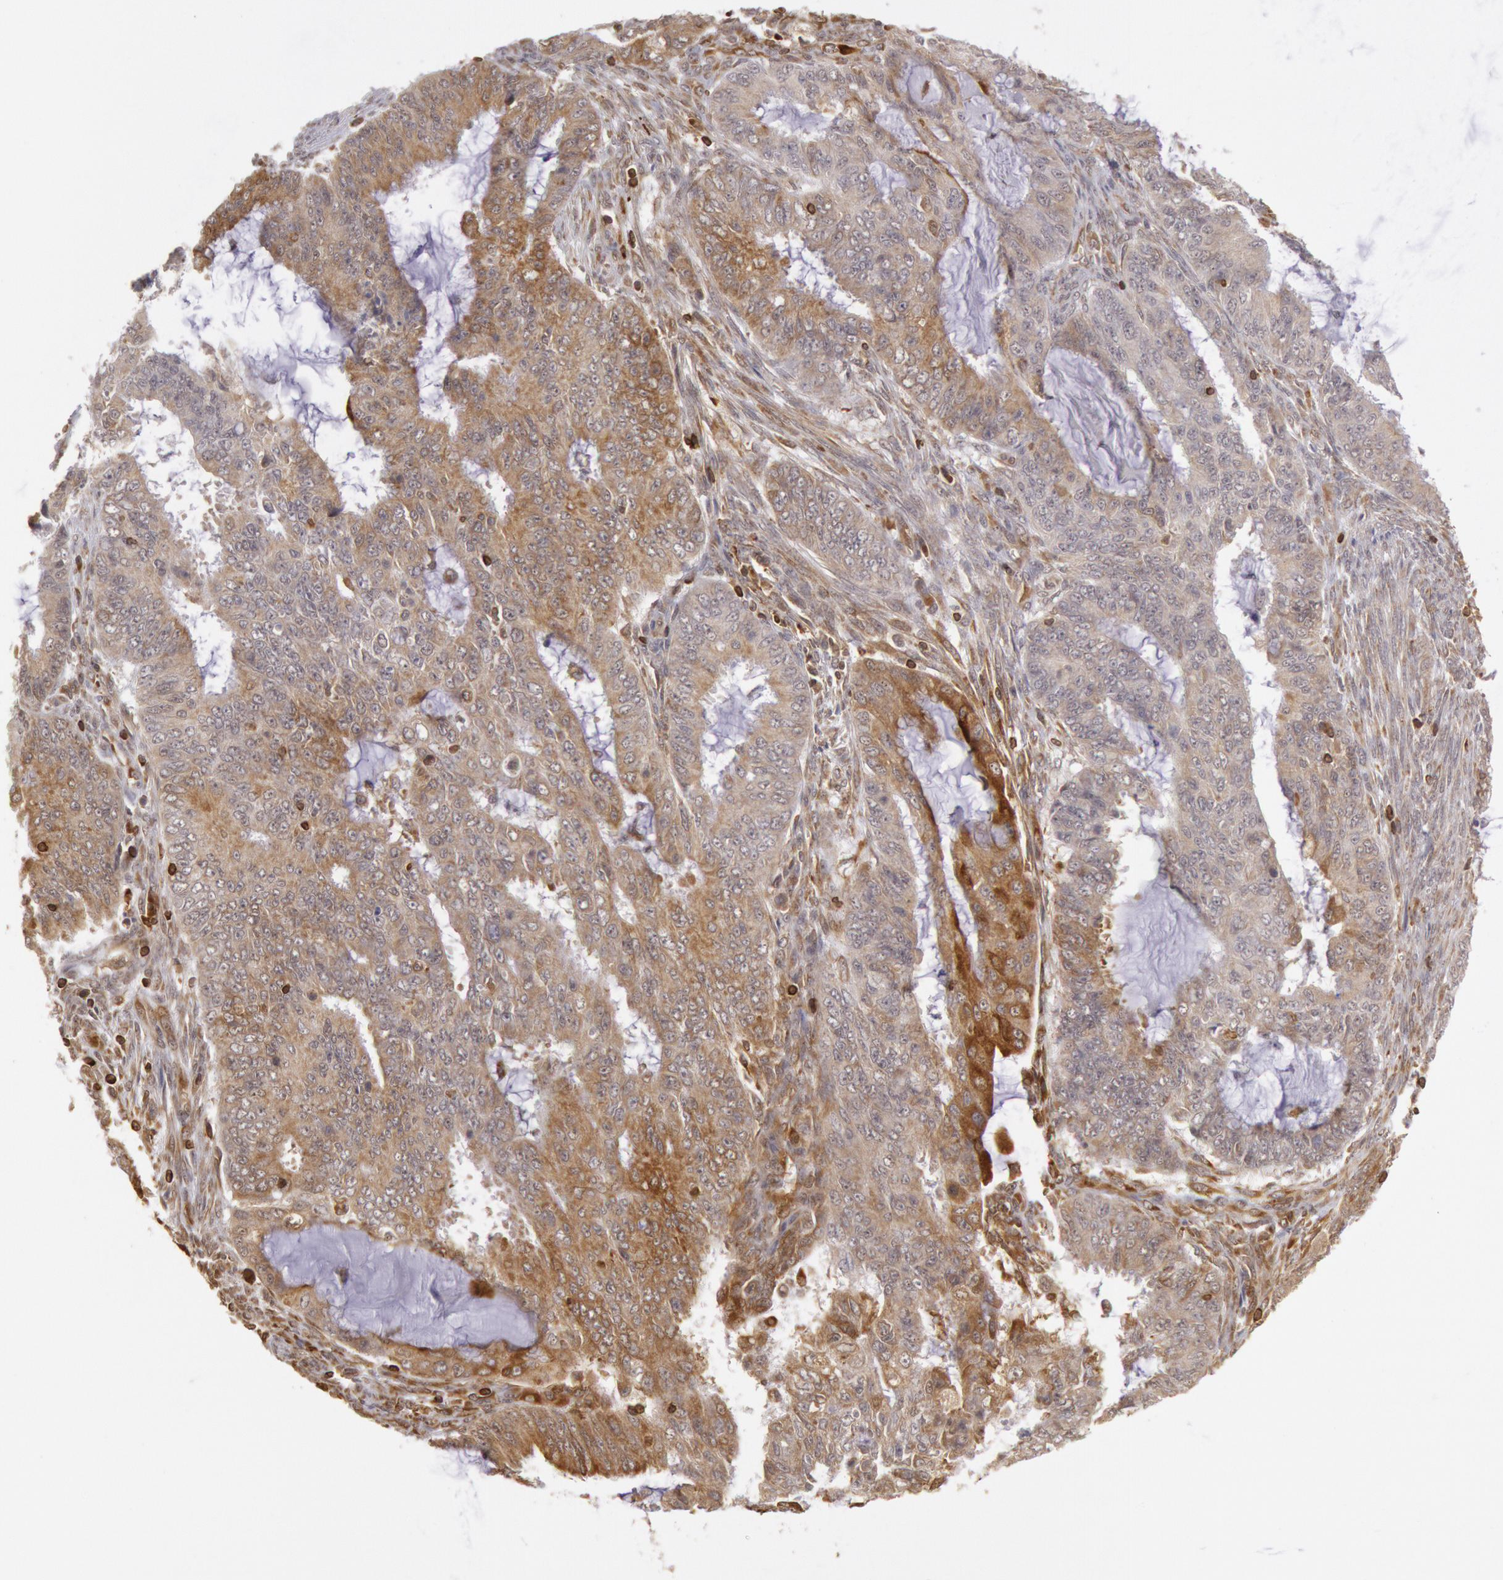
{"staining": {"intensity": "weak", "quantity": "25%-75%", "location": "cytoplasmic/membranous"}, "tissue": "endometrial cancer", "cell_type": "Tumor cells", "image_type": "cancer", "snomed": [{"axis": "morphology", "description": "Adenocarcinoma, NOS"}, {"axis": "topography", "description": "Endometrium"}], "caption": "High-magnification brightfield microscopy of adenocarcinoma (endometrial) stained with DAB (brown) and counterstained with hematoxylin (blue). tumor cells exhibit weak cytoplasmic/membranous staining is identified in about25%-75% of cells.", "gene": "TAP2", "patient": {"sex": "female", "age": 75}}